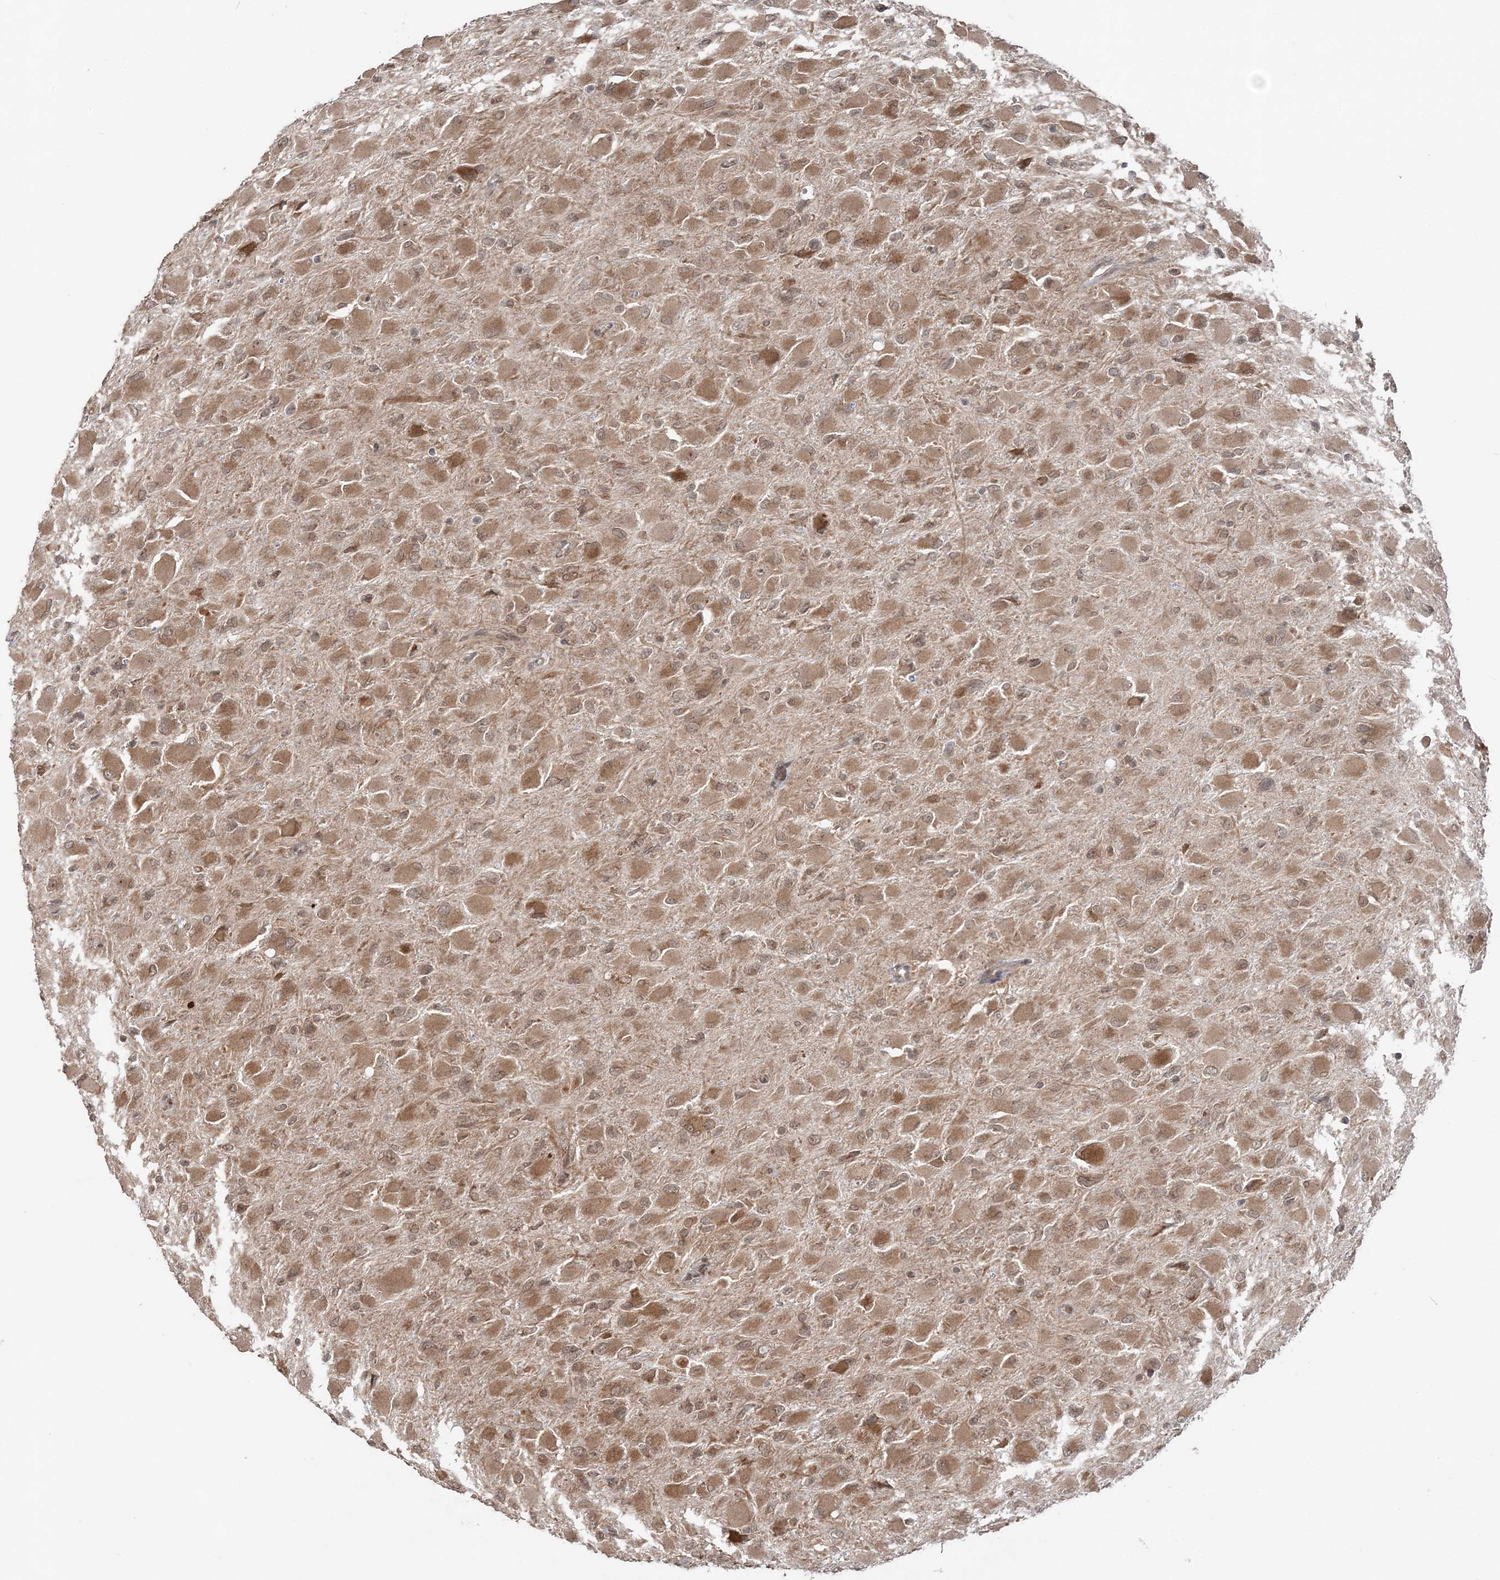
{"staining": {"intensity": "moderate", "quantity": ">75%", "location": "cytoplasmic/membranous,nuclear"}, "tissue": "glioma", "cell_type": "Tumor cells", "image_type": "cancer", "snomed": [{"axis": "morphology", "description": "Glioma, malignant, High grade"}, {"axis": "topography", "description": "Cerebral cortex"}], "caption": "The photomicrograph shows staining of malignant glioma (high-grade), revealing moderate cytoplasmic/membranous and nuclear protein positivity (brown color) within tumor cells. (DAB = brown stain, brightfield microscopy at high magnification).", "gene": "TMED10", "patient": {"sex": "female", "age": 36}}